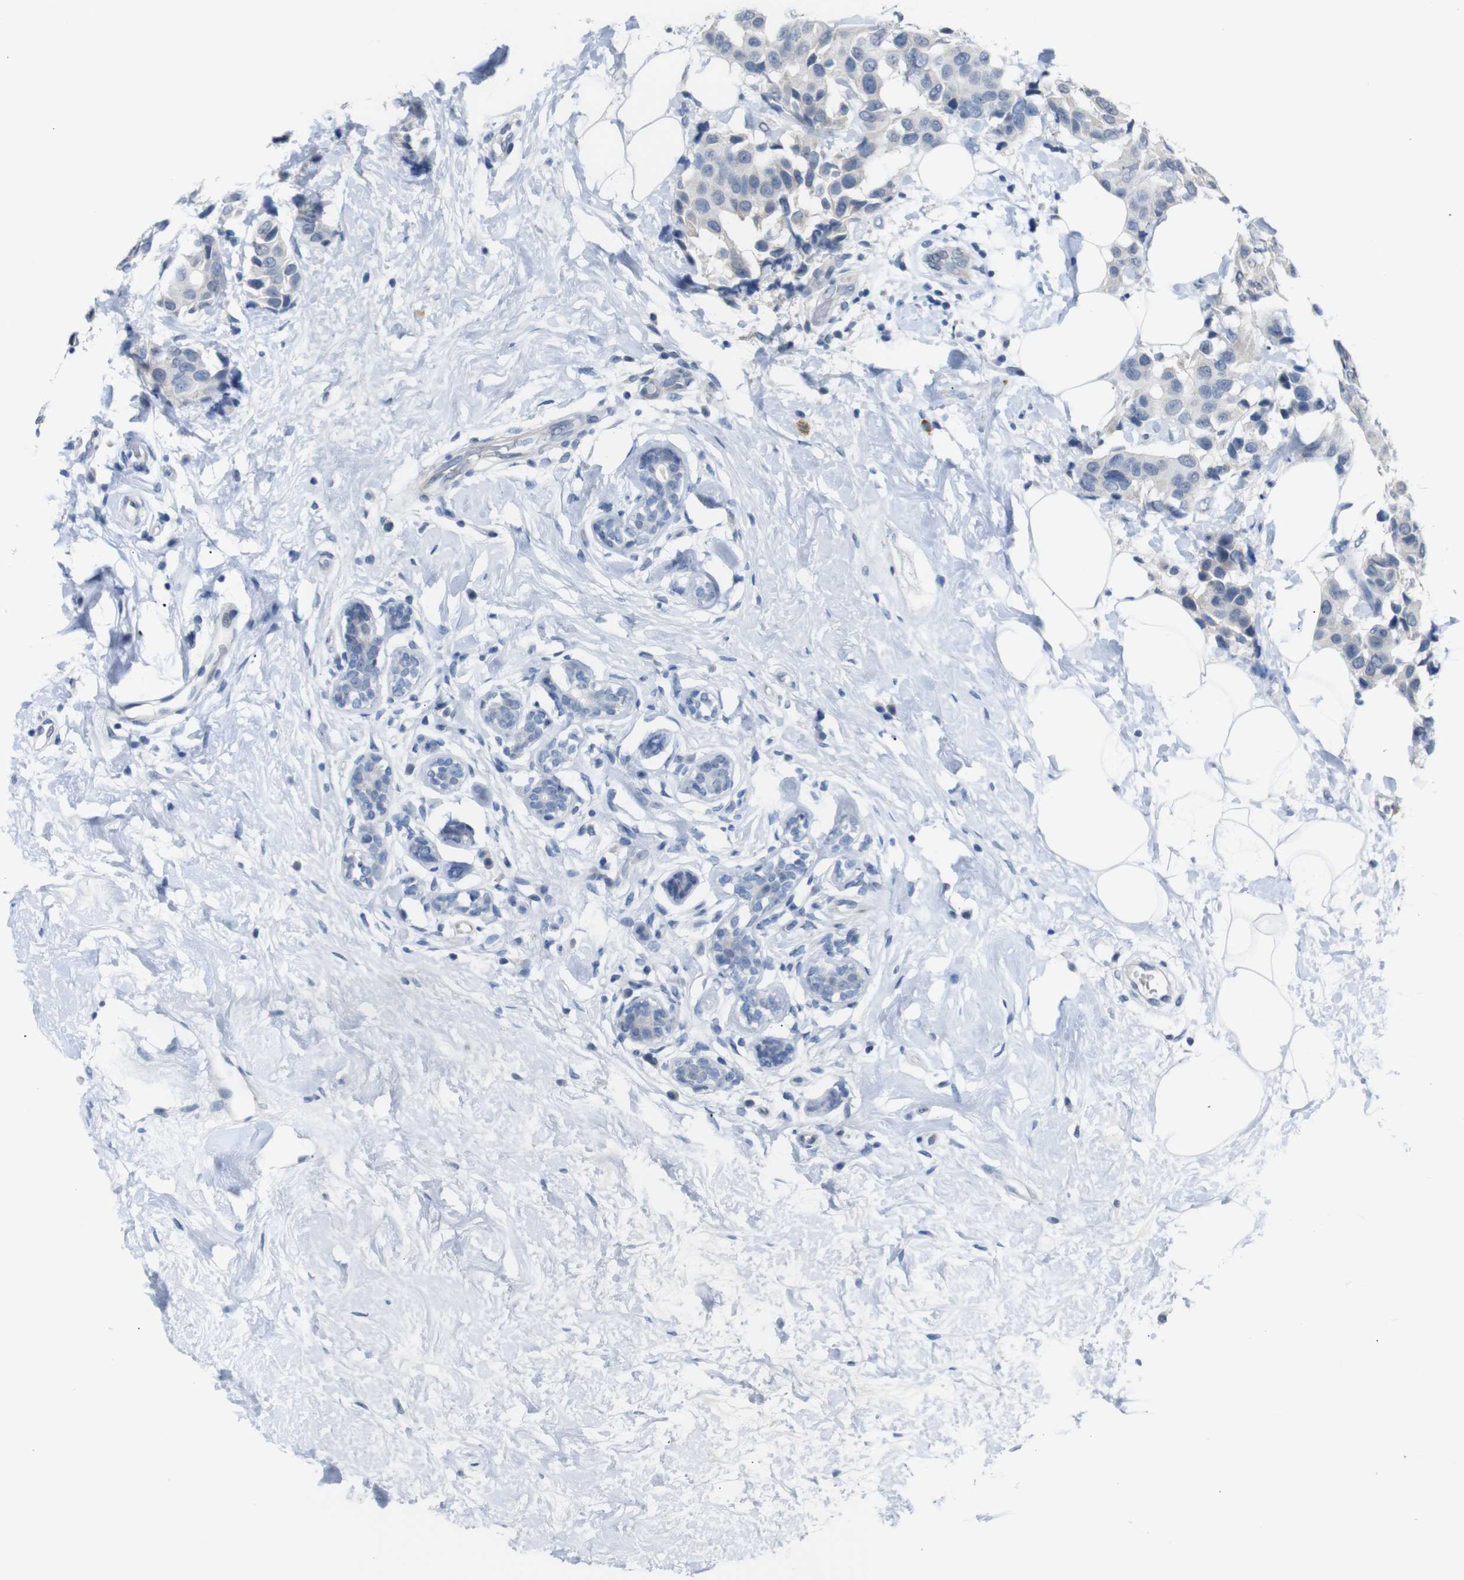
{"staining": {"intensity": "negative", "quantity": "none", "location": "none"}, "tissue": "breast cancer", "cell_type": "Tumor cells", "image_type": "cancer", "snomed": [{"axis": "morphology", "description": "Normal tissue, NOS"}, {"axis": "morphology", "description": "Duct carcinoma"}, {"axis": "topography", "description": "Breast"}], "caption": "DAB immunohistochemical staining of human breast cancer (infiltrating ductal carcinoma) shows no significant staining in tumor cells.", "gene": "CHRM5", "patient": {"sex": "female", "age": 39}}